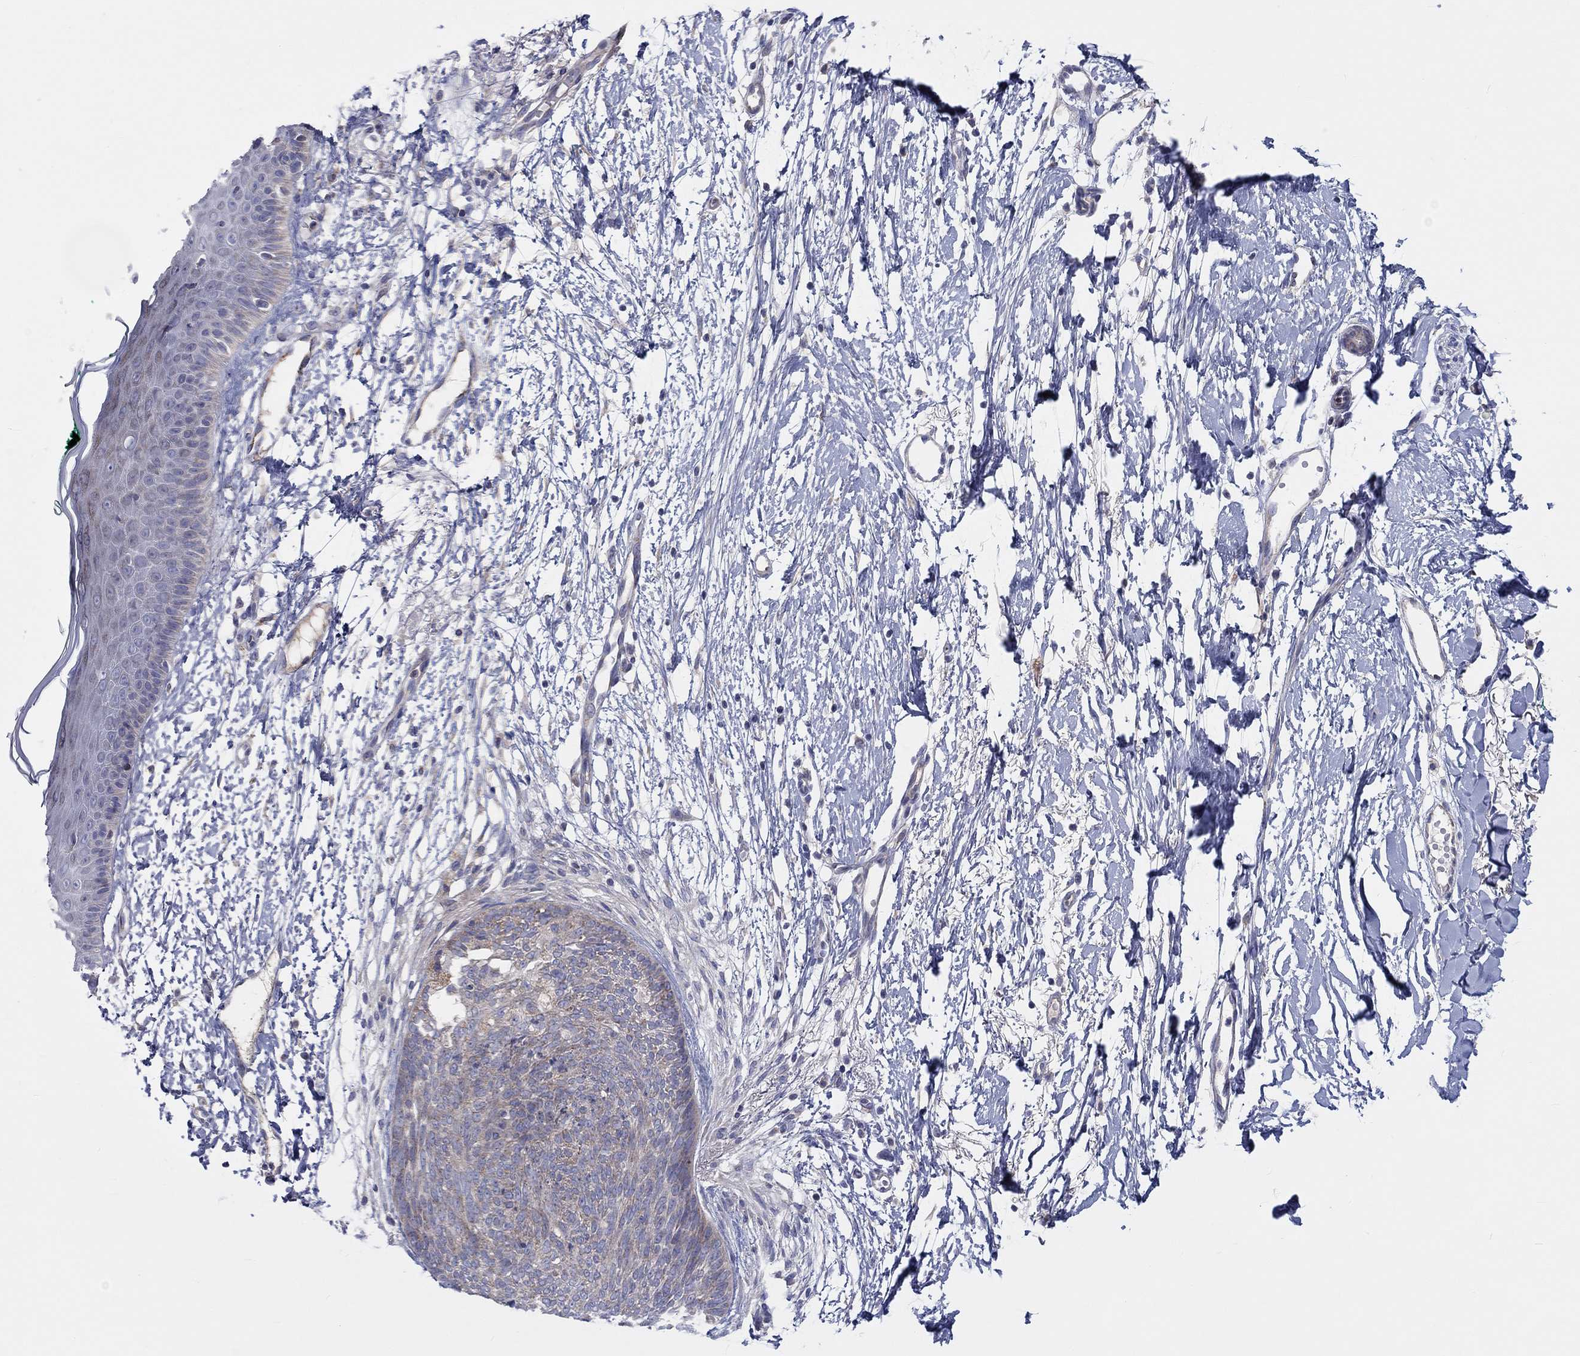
{"staining": {"intensity": "weak", "quantity": "<25%", "location": "cytoplasmic/membranous"}, "tissue": "skin cancer", "cell_type": "Tumor cells", "image_type": "cancer", "snomed": [{"axis": "morphology", "description": "Normal tissue, NOS"}, {"axis": "morphology", "description": "Basal cell carcinoma"}, {"axis": "topography", "description": "Skin"}], "caption": "Histopathology image shows no protein positivity in tumor cells of skin cancer tissue. (DAB (3,3'-diaminobenzidine) immunohistochemistry with hematoxylin counter stain).", "gene": "BCO2", "patient": {"sex": "male", "age": 84}}